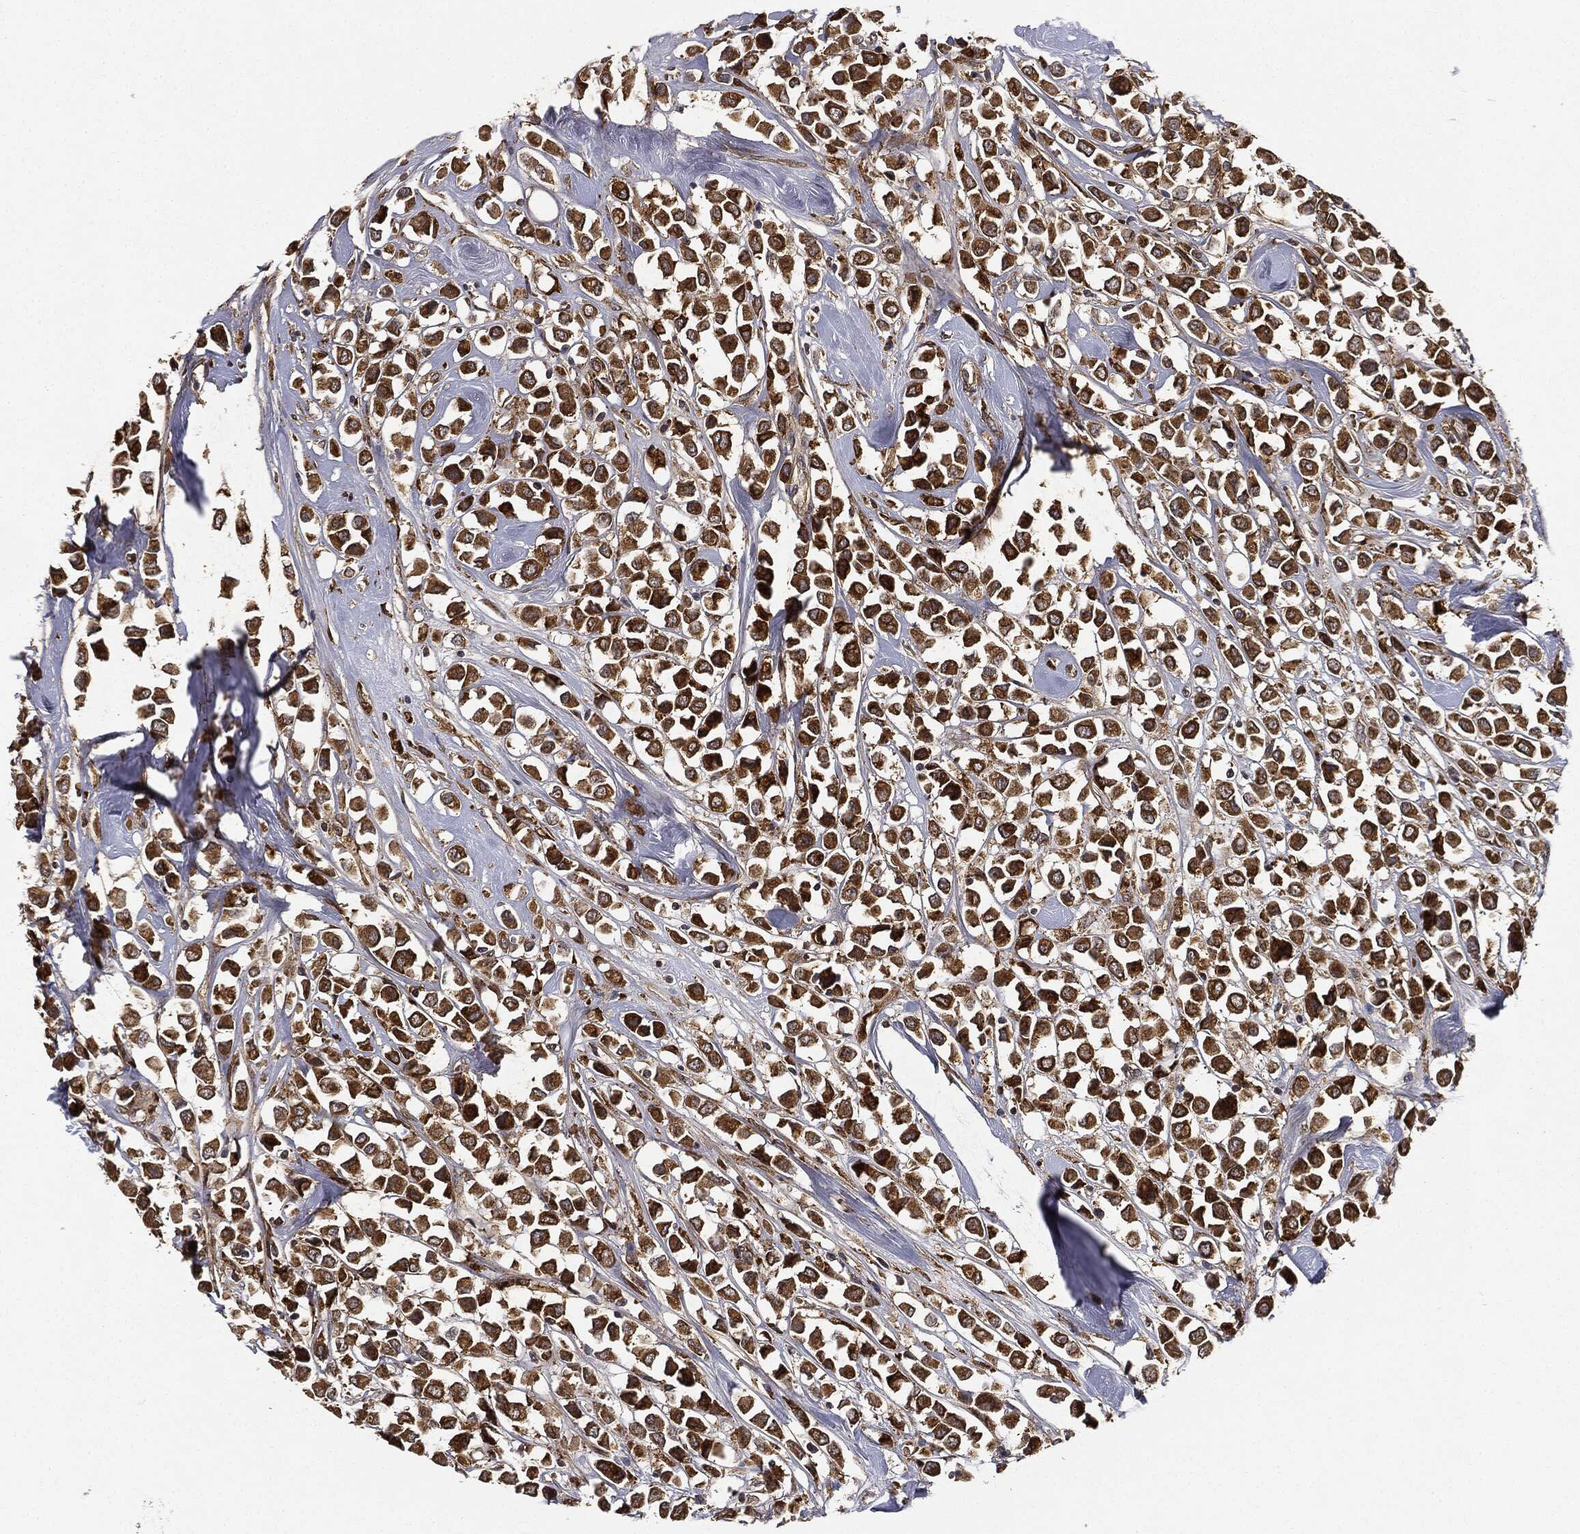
{"staining": {"intensity": "strong", "quantity": ">75%", "location": "cytoplasmic/membranous"}, "tissue": "breast cancer", "cell_type": "Tumor cells", "image_type": "cancer", "snomed": [{"axis": "morphology", "description": "Duct carcinoma"}, {"axis": "topography", "description": "Breast"}], "caption": "Immunohistochemistry (IHC) staining of intraductal carcinoma (breast), which demonstrates high levels of strong cytoplasmic/membranous expression in approximately >75% of tumor cells indicating strong cytoplasmic/membranous protein staining. The staining was performed using DAB (brown) for protein detection and nuclei were counterstained in hematoxylin (blue).", "gene": "MIER2", "patient": {"sex": "female", "age": 61}}